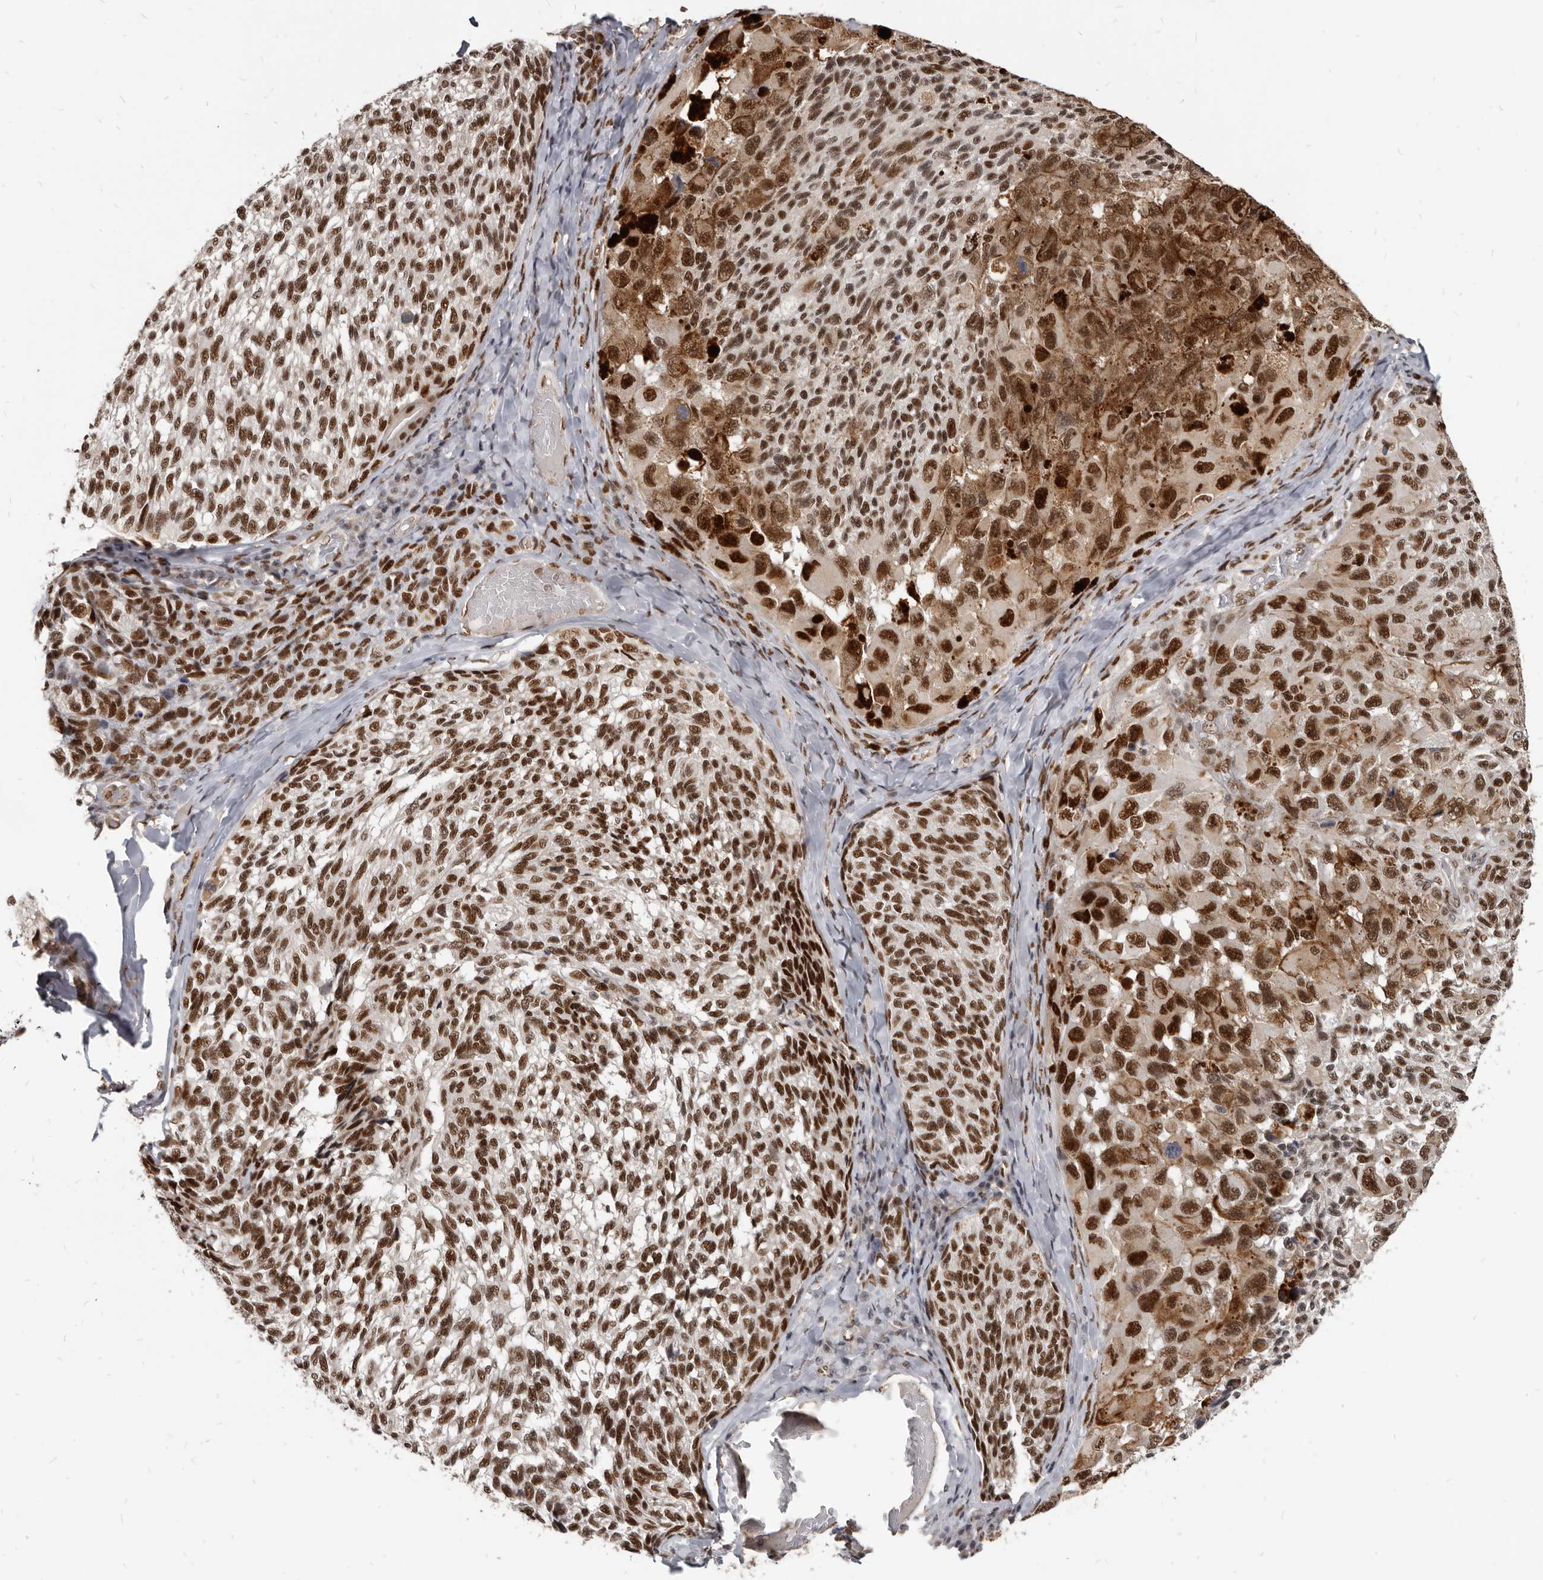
{"staining": {"intensity": "strong", "quantity": ">75%", "location": "nuclear"}, "tissue": "melanoma", "cell_type": "Tumor cells", "image_type": "cancer", "snomed": [{"axis": "morphology", "description": "Malignant melanoma, NOS"}, {"axis": "topography", "description": "Skin"}], "caption": "Tumor cells exhibit strong nuclear positivity in about >75% of cells in melanoma. (Stains: DAB (3,3'-diaminobenzidine) in brown, nuclei in blue, Microscopy: brightfield microscopy at high magnification).", "gene": "ATF5", "patient": {"sex": "female", "age": 73}}